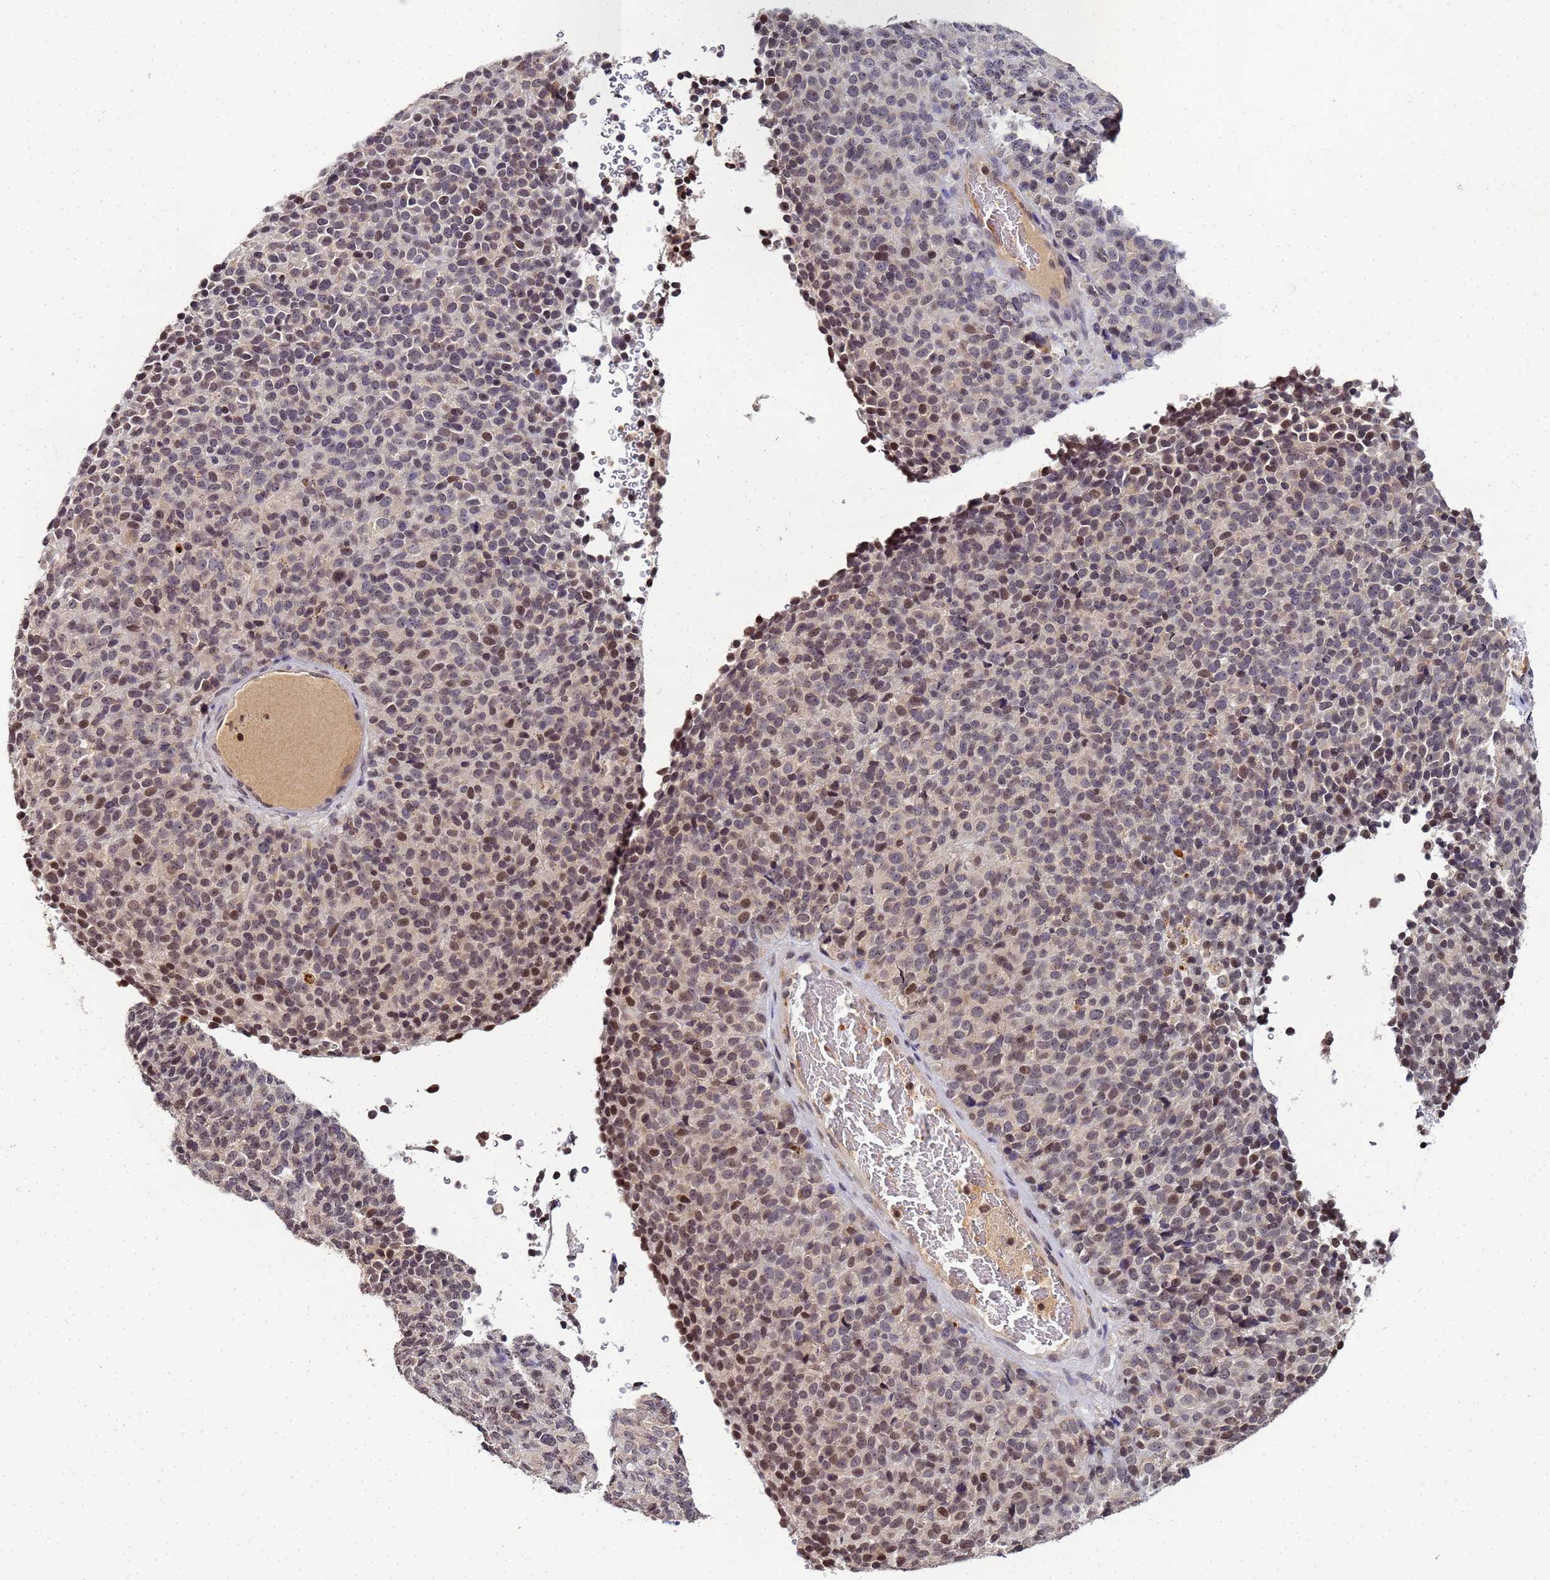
{"staining": {"intensity": "weak", "quantity": "25%-75%", "location": "nuclear"}, "tissue": "melanoma", "cell_type": "Tumor cells", "image_type": "cancer", "snomed": [{"axis": "morphology", "description": "Malignant melanoma, Metastatic site"}, {"axis": "topography", "description": "Brain"}], "caption": "This is a photomicrograph of immunohistochemistry (IHC) staining of melanoma, which shows weak expression in the nuclear of tumor cells.", "gene": "FZD4", "patient": {"sex": "female", "age": 56}}